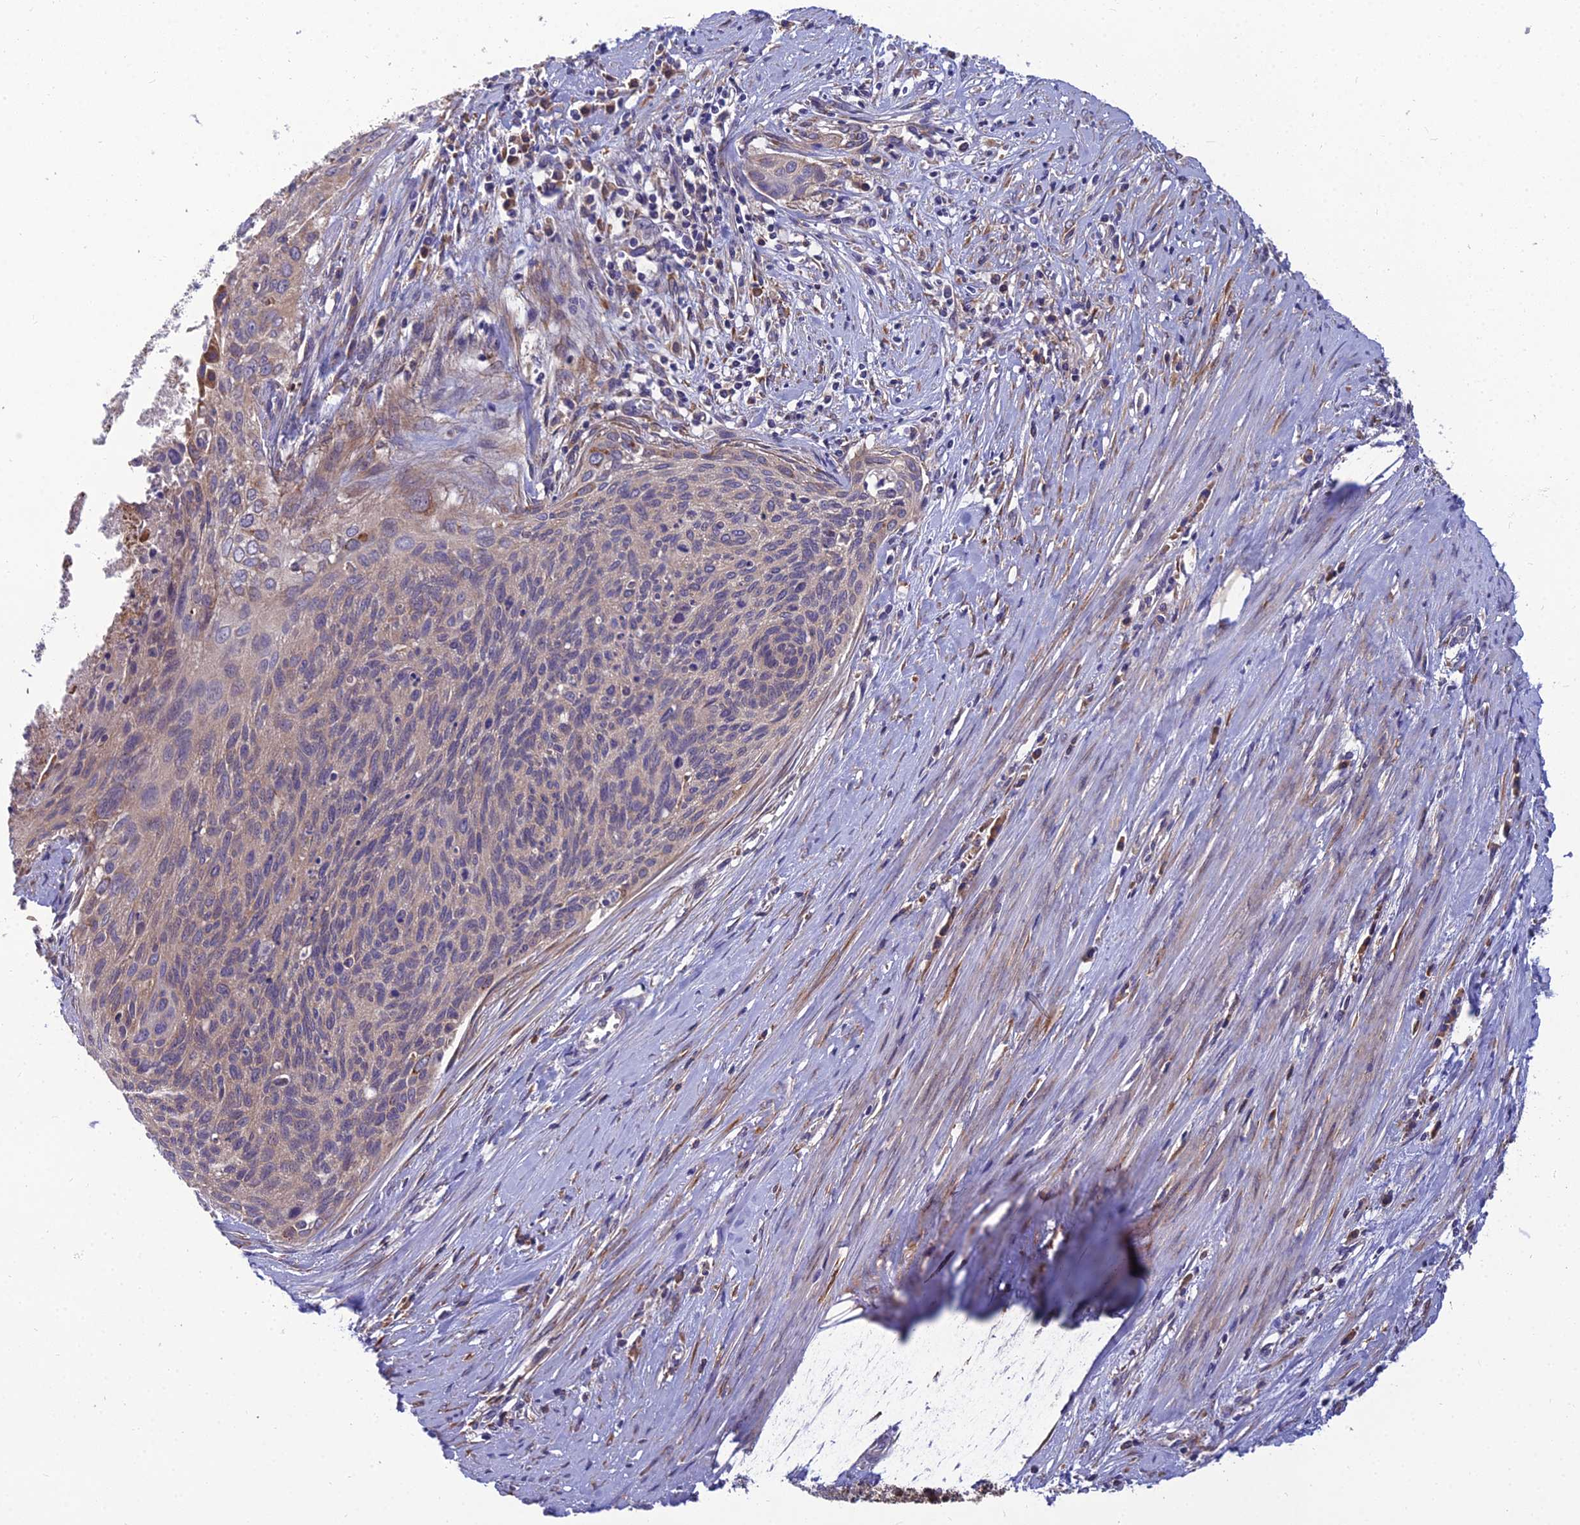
{"staining": {"intensity": "weak", "quantity": "<25%", "location": "cytoplasmic/membranous"}, "tissue": "cervical cancer", "cell_type": "Tumor cells", "image_type": "cancer", "snomed": [{"axis": "morphology", "description": "Squamous cell carcinoma, NOS"}, {"axis": "topography", "description": "Cervix"}], "caption": "Micrograph shows no significant protein positivity in tumor cells of cervical squamous cell carcinoma. (DAB (3,3'-diaminobenzidine) IHC with hematoxylin counter stain).", "gene": "UMAD1", "patient": {"sex": "female", "age": 55}}